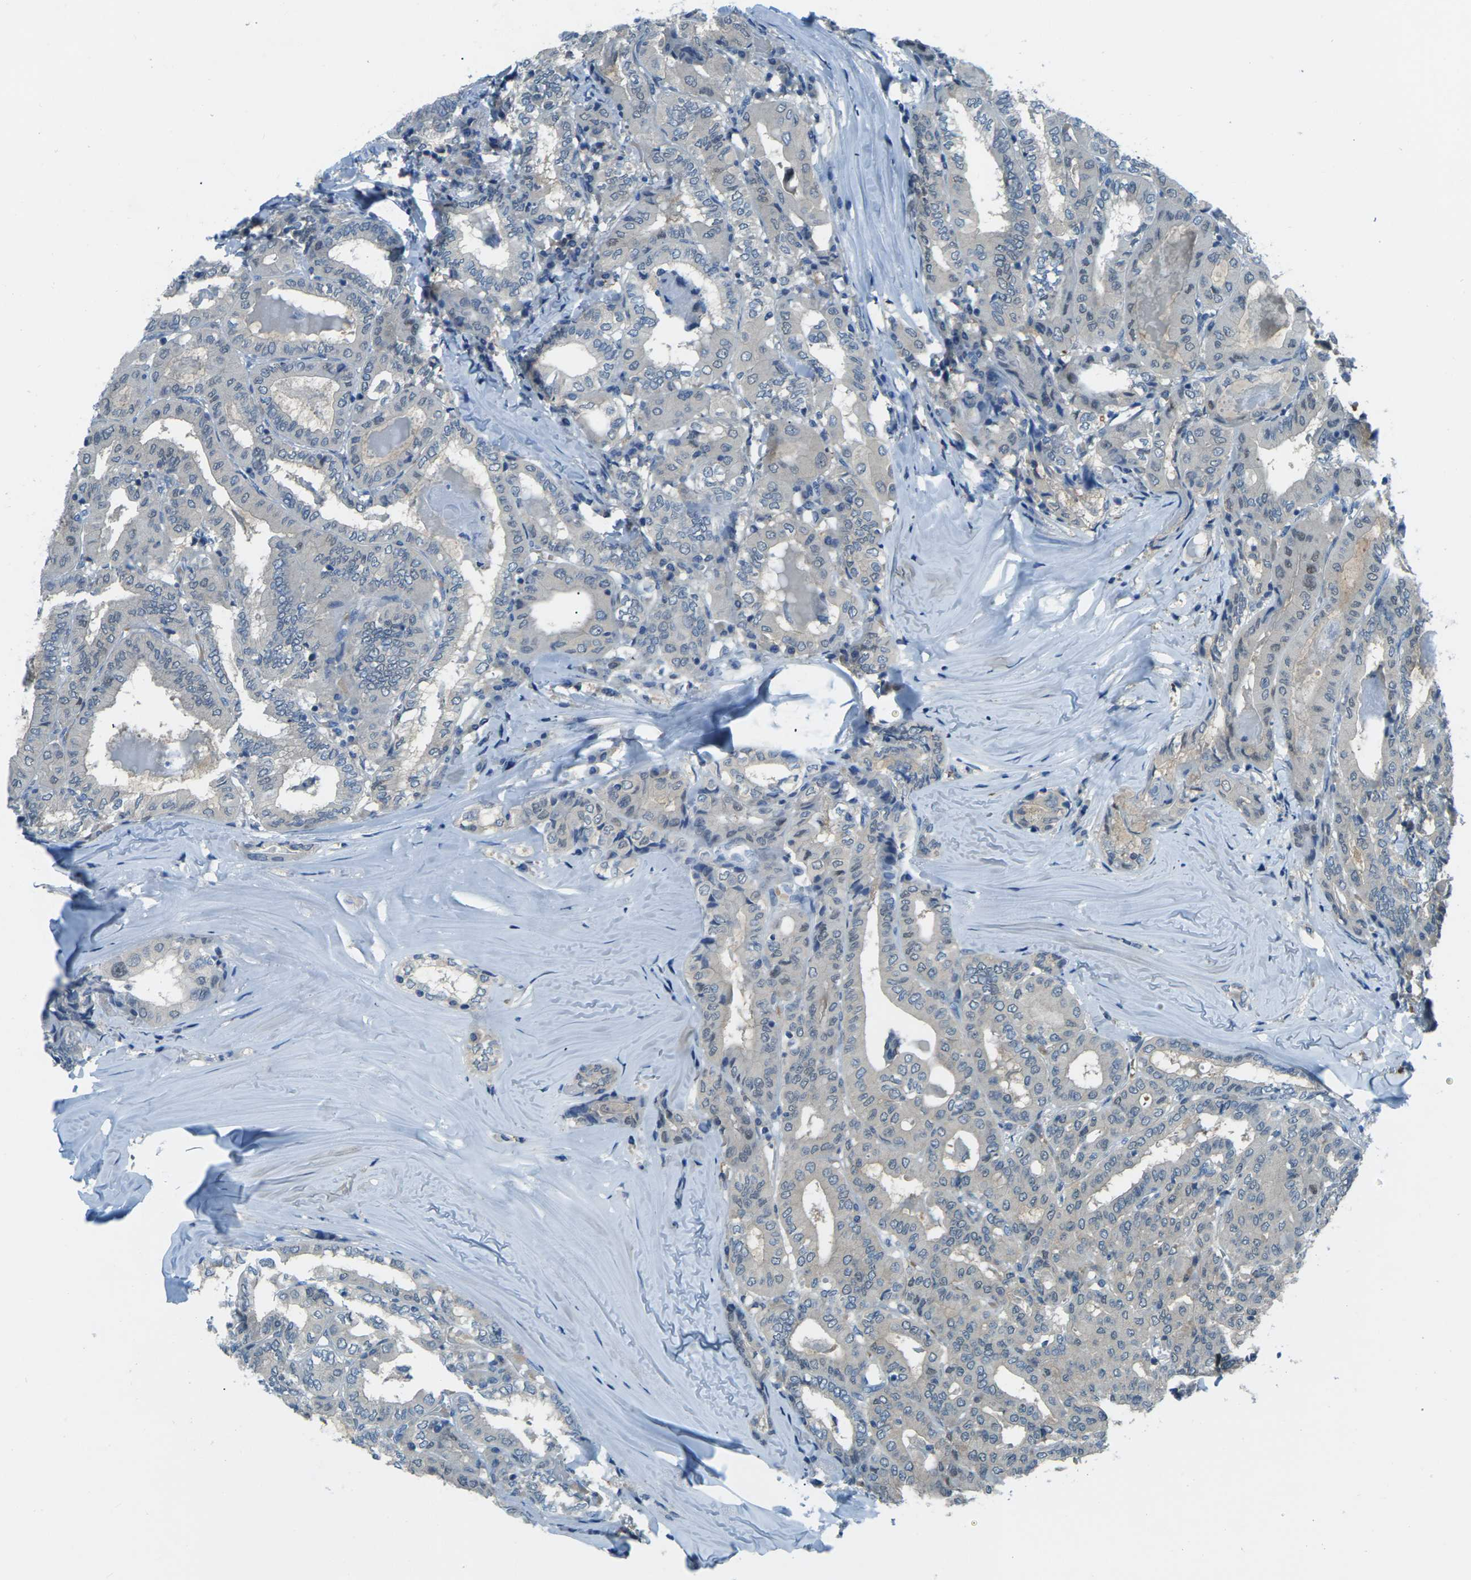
{"staining": {"intensity": "negative", "quantity": "none", "location": "none"}, "tissue": "thyroid cancer", "cell_type": "Tumor cells", "image_type": "cancer", "snomed": [{"axis": "morphology", "description": "Papillary adenocarcinoma, NOS"}, {"axis": "topography", "description": "Thyroid gland"}], "caption": "Immunohistochemistry (IHC) histopathology image of thyroid cancer stained for a protein (brown), which exhibits no expression in tumor cells.", "gene": "NANOS2", "patient": {"sex": "female", "age": 42}}